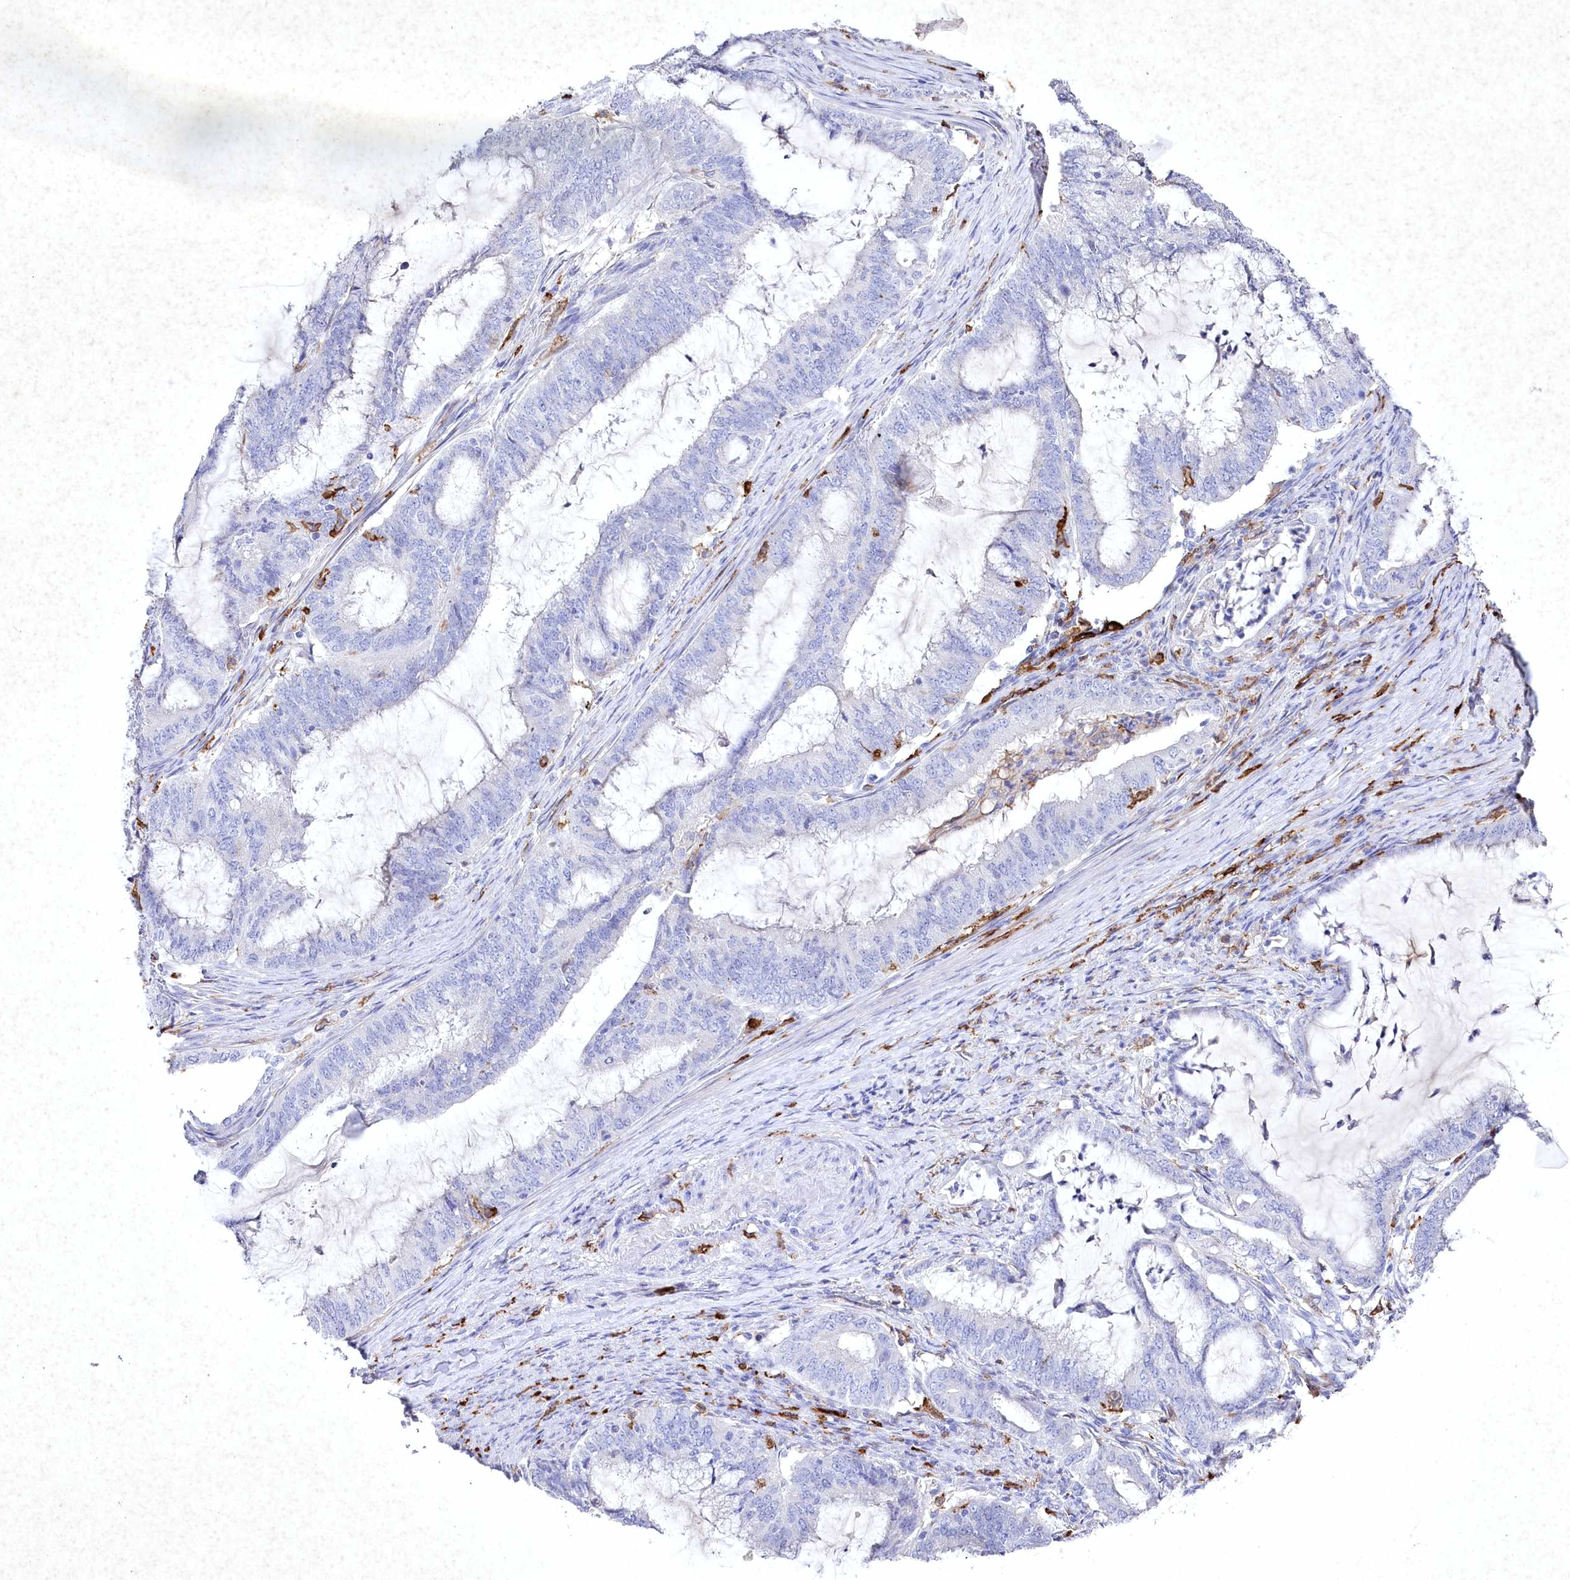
{"staining": {"intensity": "negative", "quantity": "none", "location": "none"}, "tissue": "endometrial cancer", "cell_type": "Tumor cells", "image_type": "cancer", "snomed": [{"axis": "morphology", "description": "Adenocarcinoma, NOS"}, {"axis": "topography", "description": "Endometrium"}], "caption": "Immunohistochemistry photomicrograph of neoplastic tissue: endometrial cancer stained with DAB (3,3'-diaminobenzidine) exhibits no significant protein expression in tumor cells. Nuclei are stained in blue.", "gene": "CLEC4M", "patient": {"sex": "female", "age": 51}}